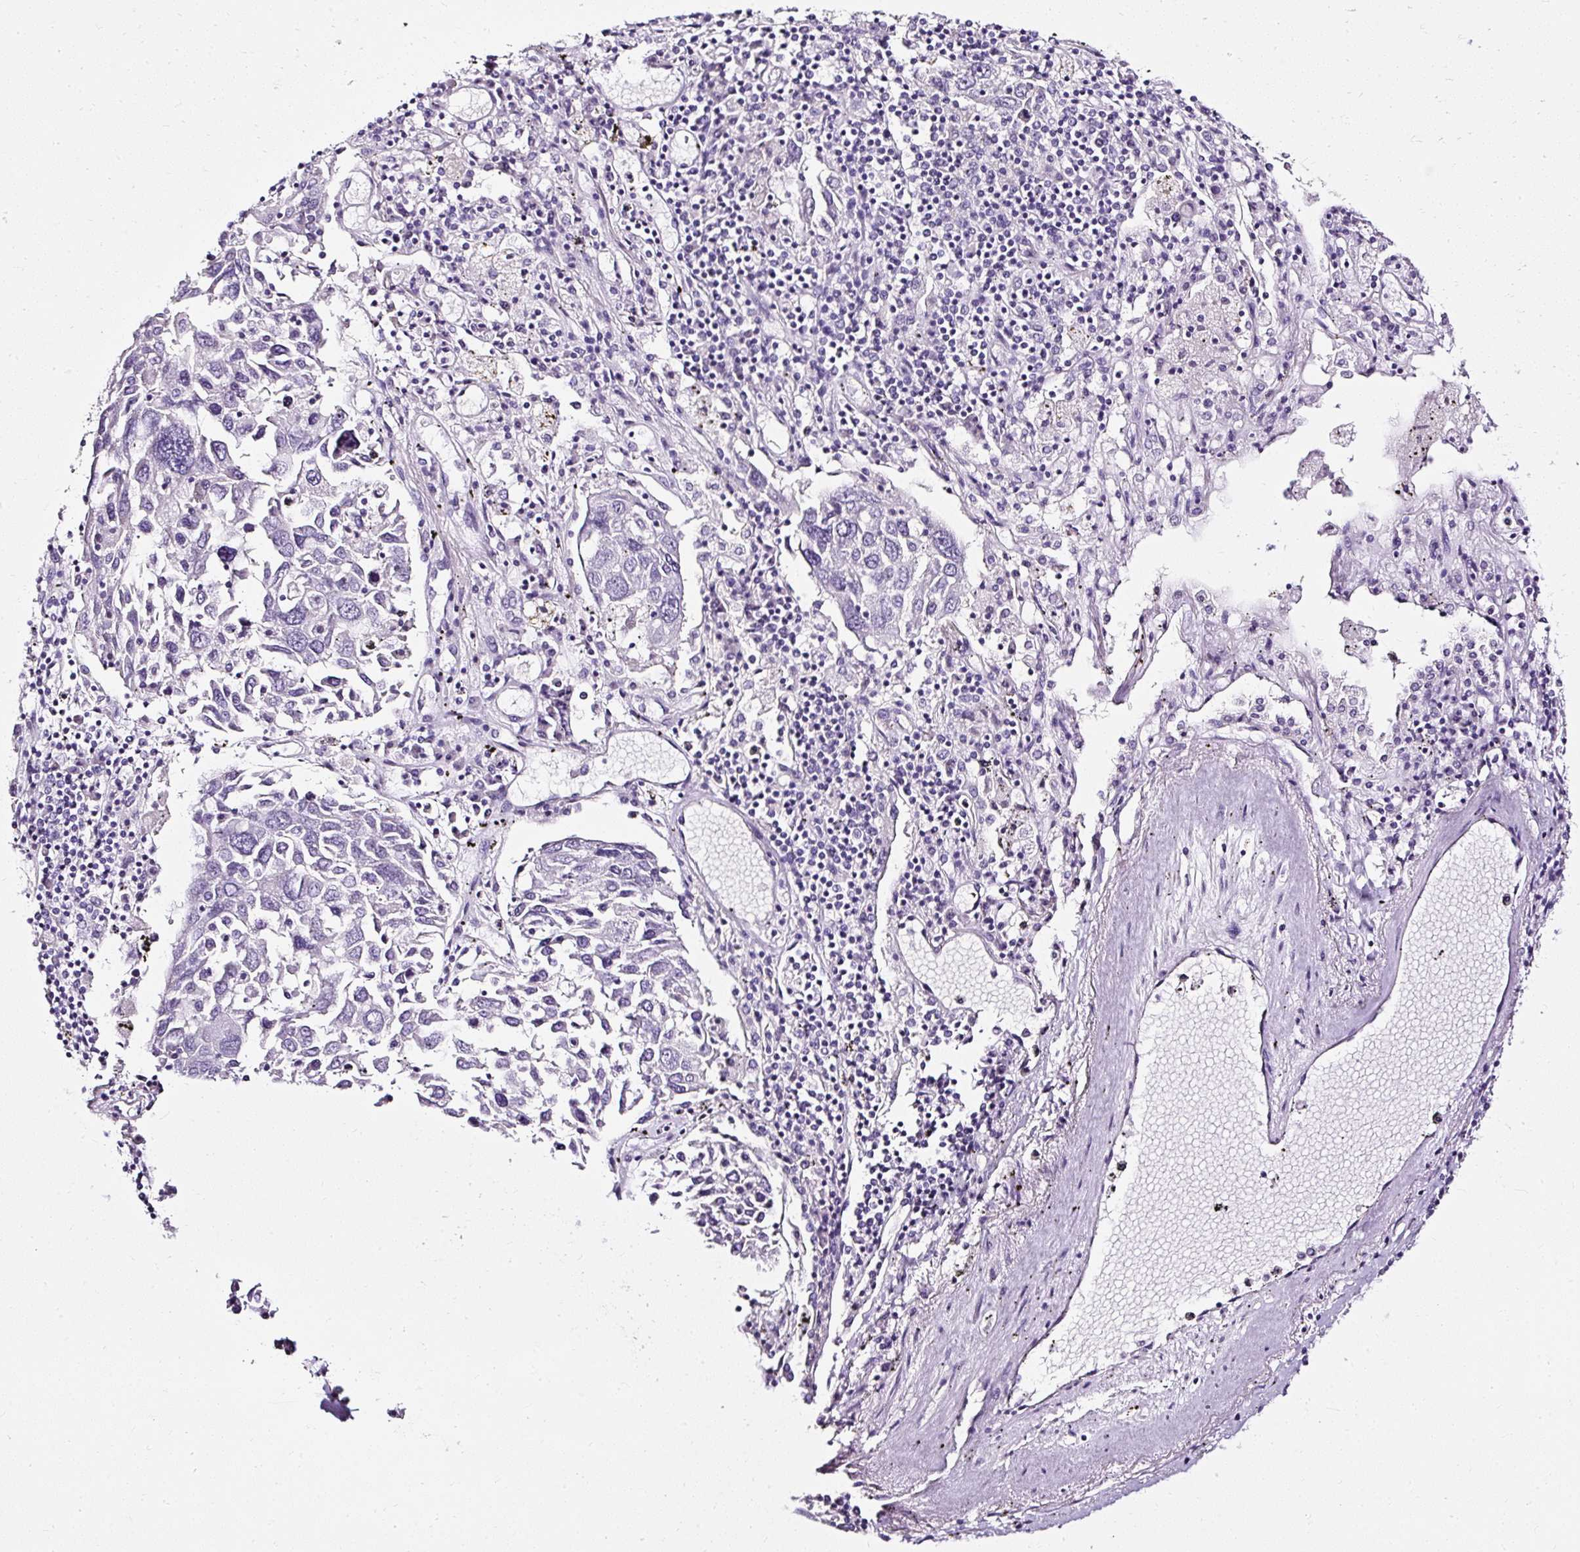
{"staining": {"intensity": "negative", "quantity": "none", "location": "none"}, "tissue": "lung cancer", "cell_type": "Tumor cells", "image_type": "cancer", "snomed": [{"axis": "morphology", "description": "Squamous cell carcinoma, NOS"}, {"axis": "topography", "description": "Lung"}], "caption": "A high-resolution photomicrograph shows immunohistochemistry staining of lung squamous cell carcinoma, which demonstrates no significant staining in tumor cells.", "gene": "ATP2A1", "patient": {"sex": "male", "age": 65}}